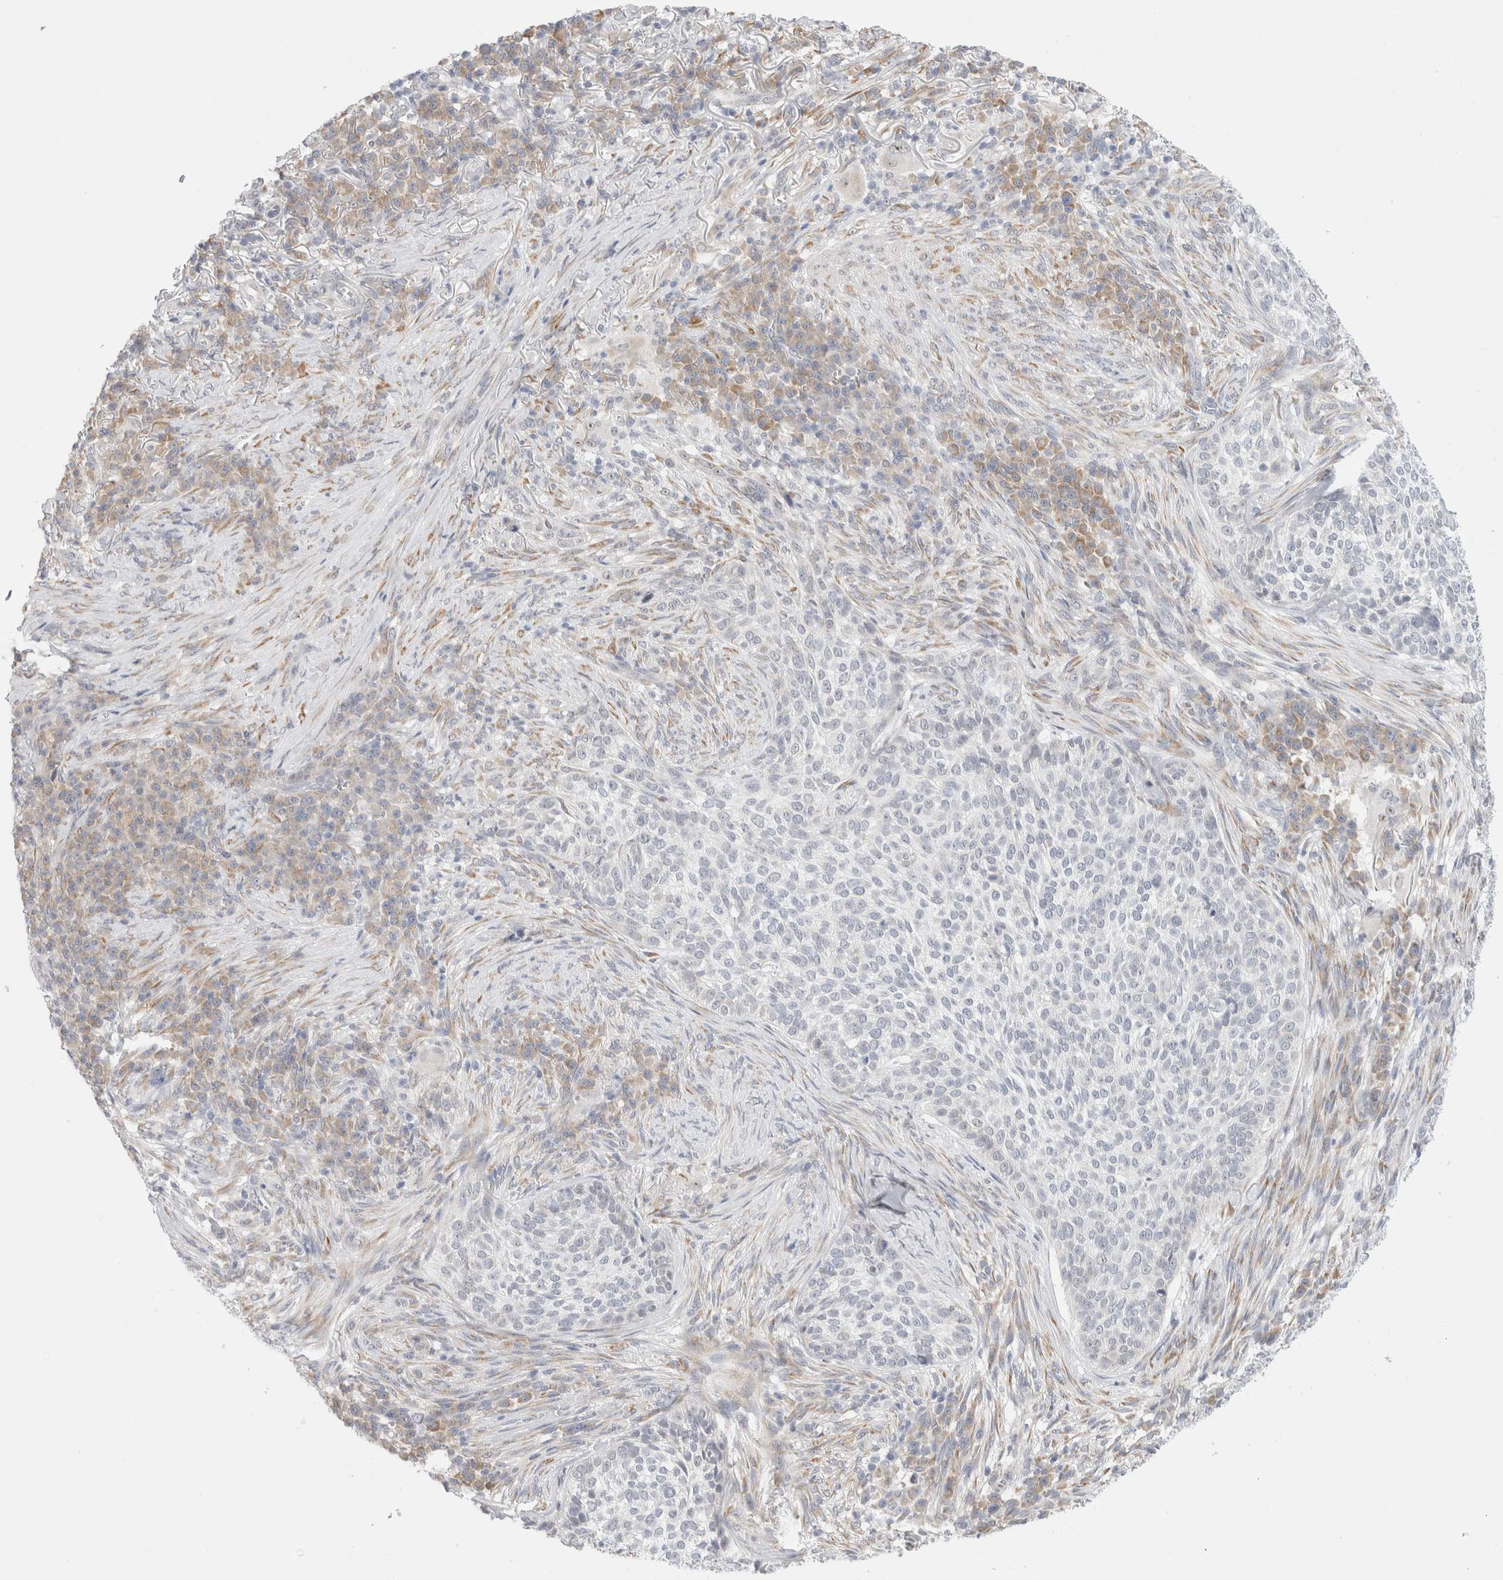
{"staining": {"intensity": "negative", "quantity": "none", "location": "none"}, "tissue": "skin cancer", "cell_type": "Tumor cells", "image_type": "cancer", "snomed": [{"axis": "morphology", "description": "Basal cell carcinoma"}, {"axis": "topography", "description": "Skin"}], "caption": "DAB immunohistochemical staining of human skin cancer (basal cell carcinoma) demonstrates no significant expression in tumor cells.", "gene": "TRMT1L", "patient": {"sex": "female", "age": 64}}